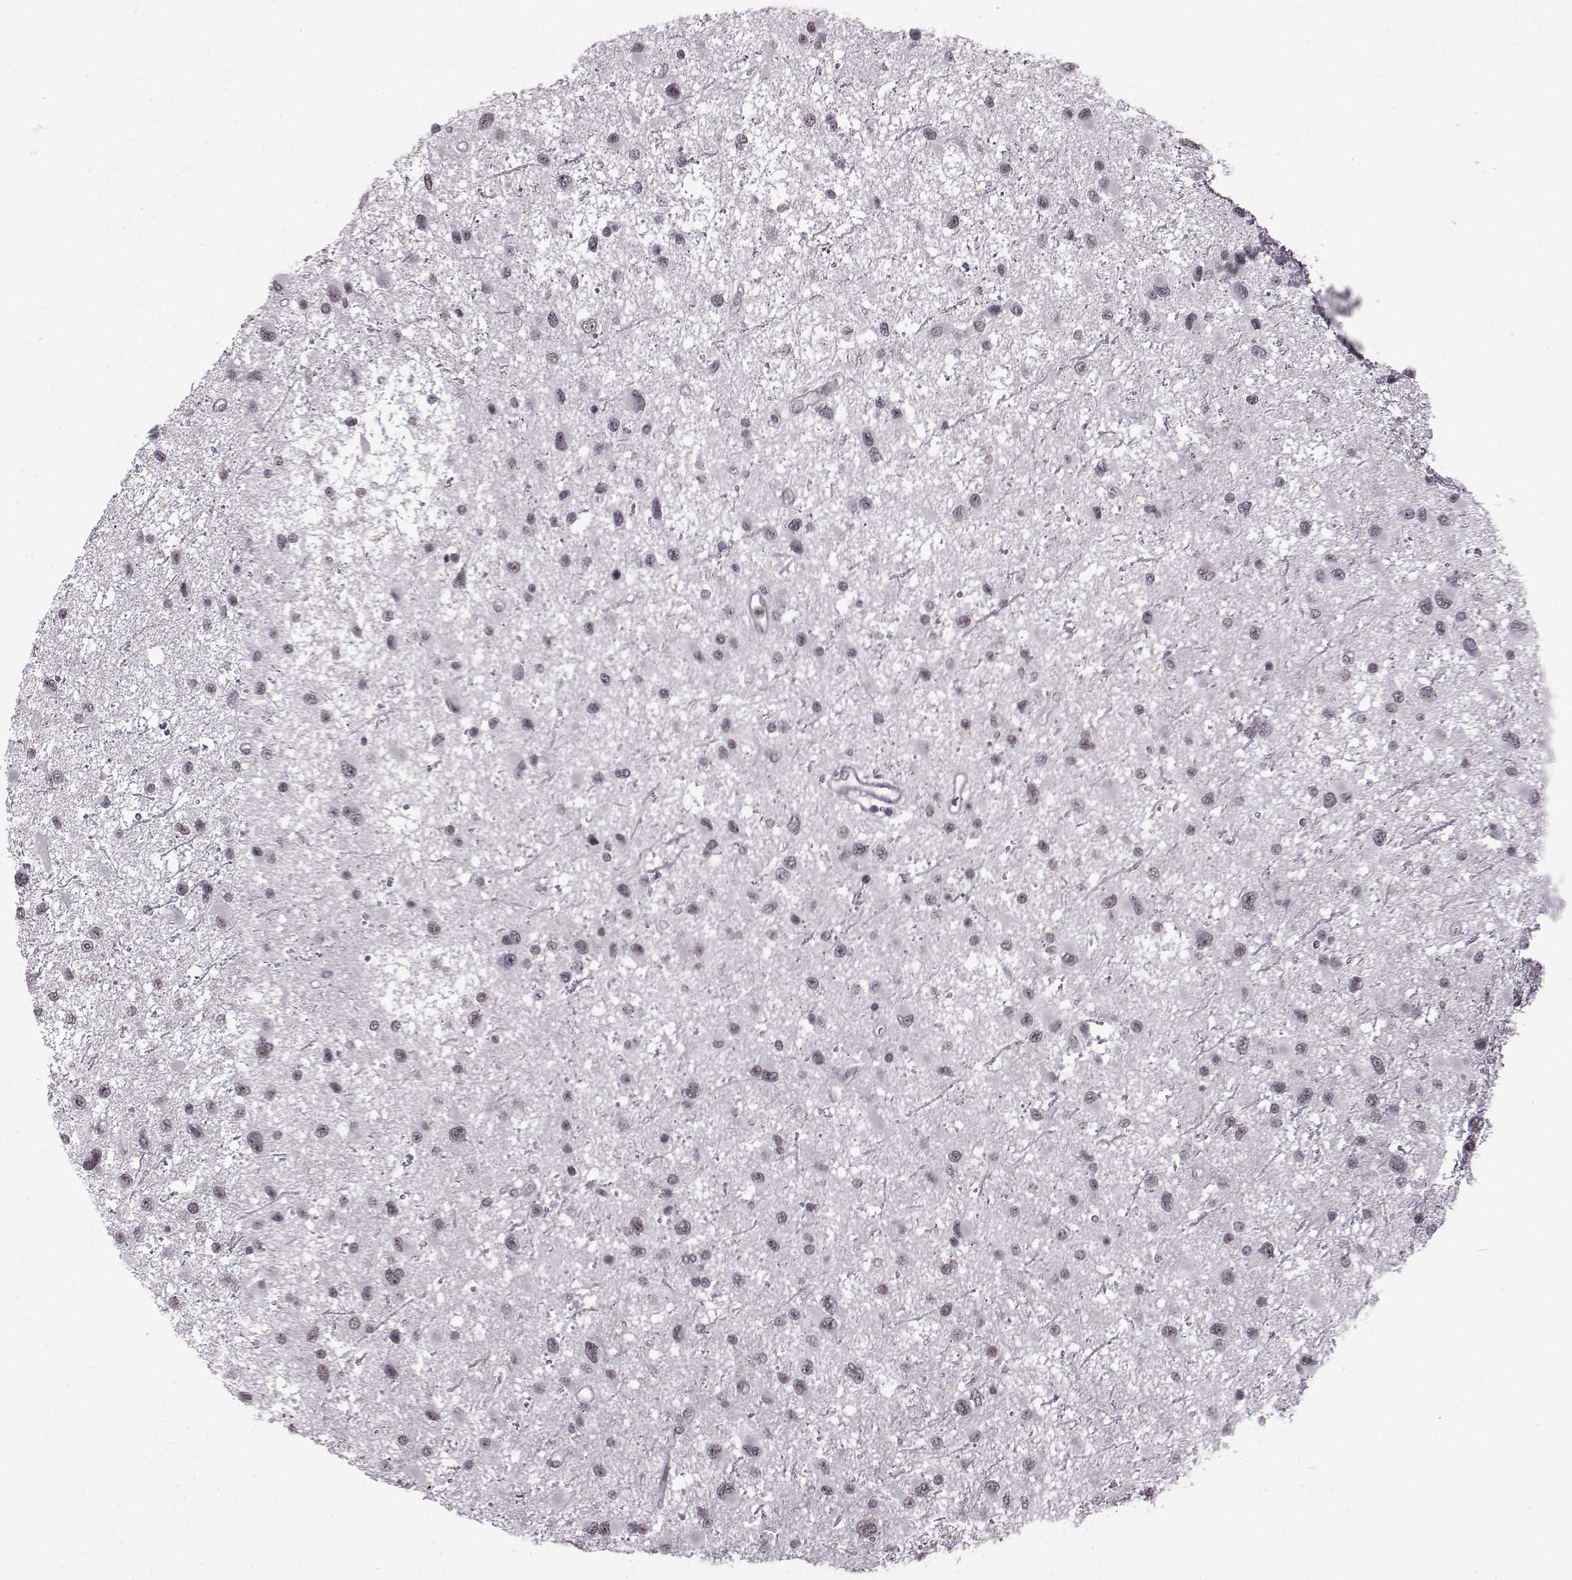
{"staining": {"intensity": "negative", "quantity": "none", "location": "none"}, "tissue": "glioma", "cell_type": "Tumor cells", "image_type": "cancer", "snomed": [{"axis": "morphology", "description": "Glioma, malignant, Low grade"}, {"axis": "topography", "description": "Brain"}], "caption": "Tumor cells show no significant protein staining in glioma. The staining was performed using DAB (3,3'-diaminobenzidine) to visualize the protein expression in brown, while the nuclei were stained in blue with hematoxylin (Magnification: 20x).", "gene": "SLC28A2", "patient": {"sex": "female", "age": 32}}